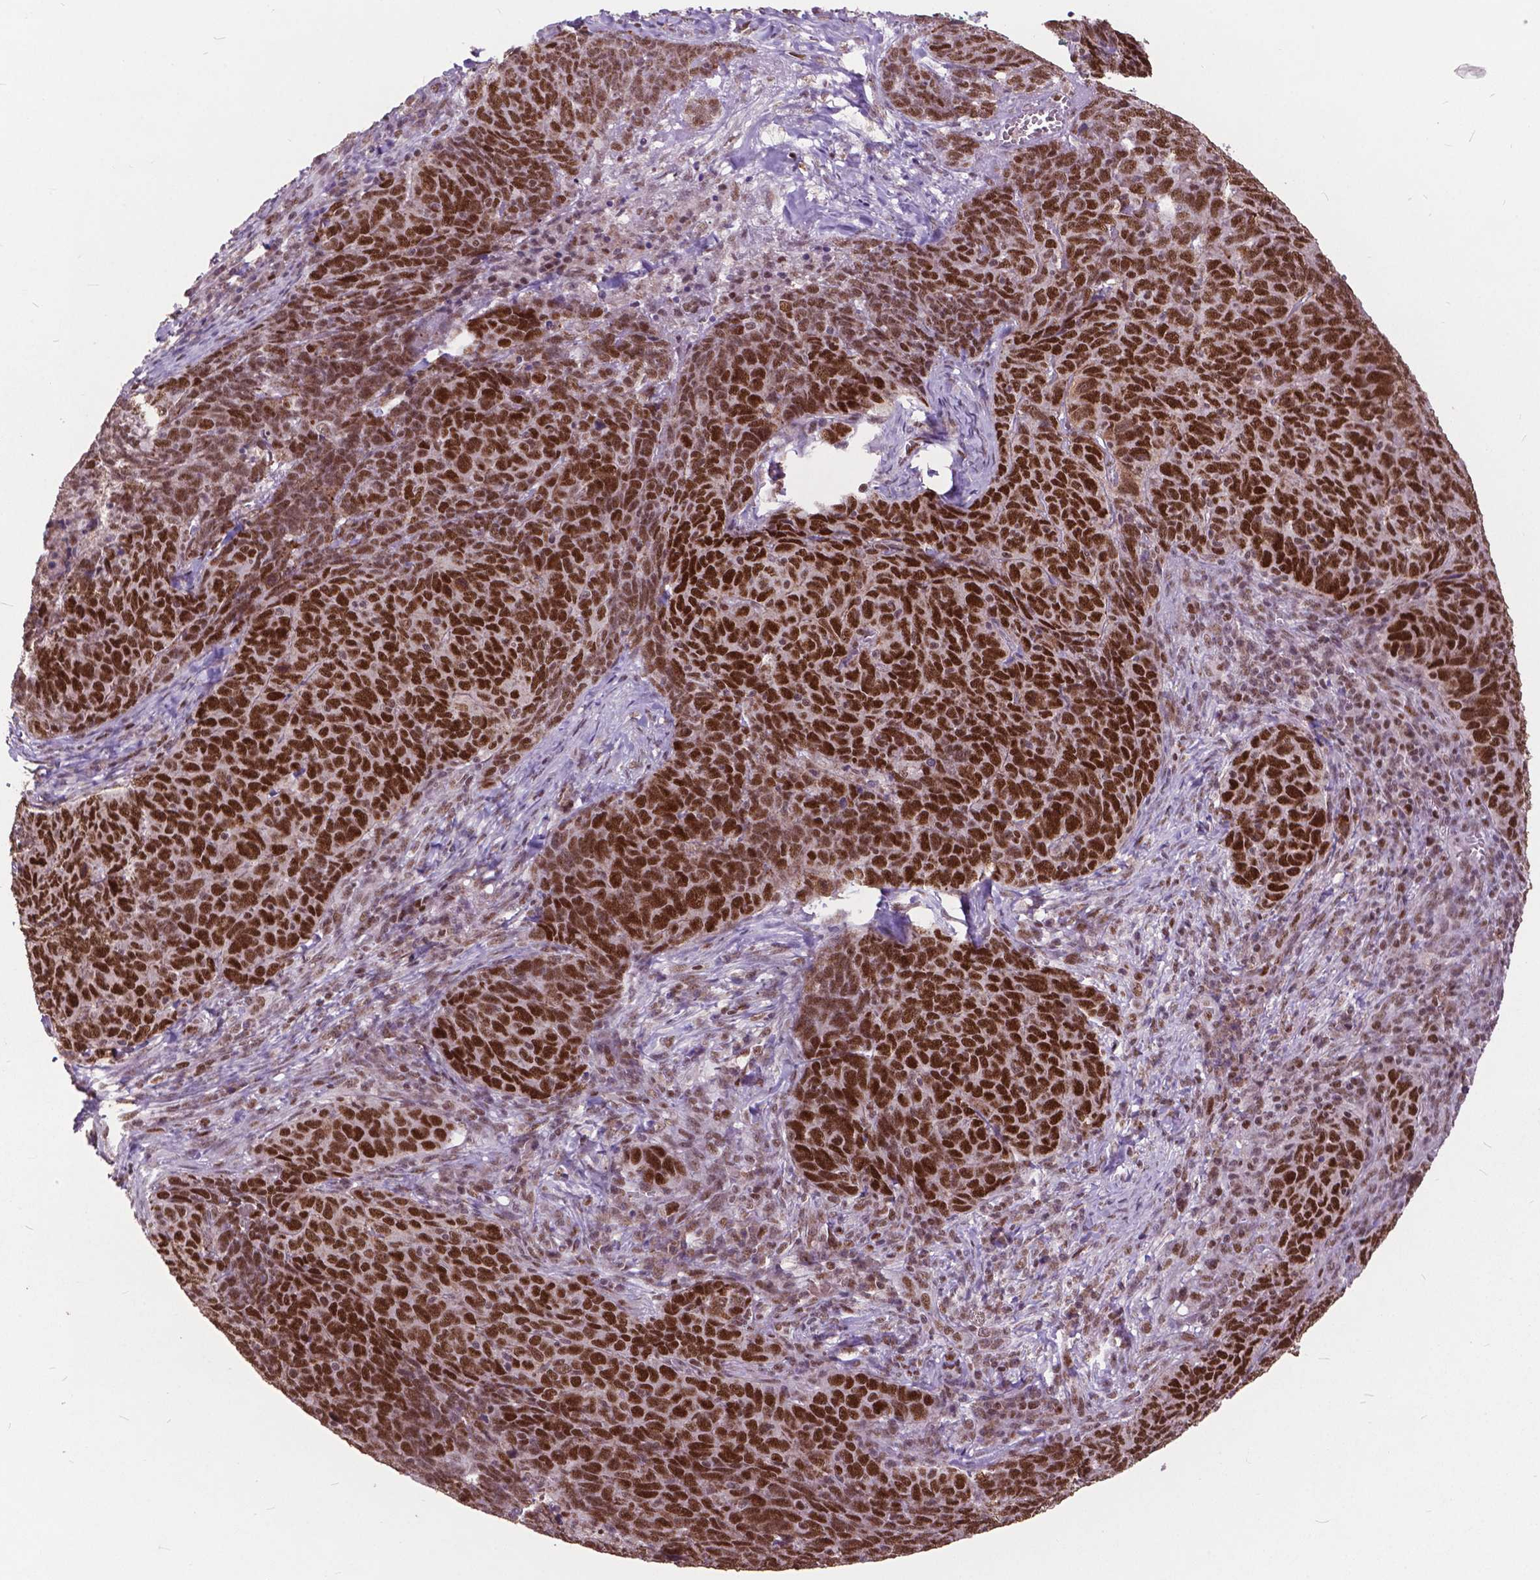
{"staining": {"intensity": "strong", "quantity": ">75%", "location": "nuclear"}, "tissue": "skin cancer", "cell_type": "Tumor cells", "image_type": "cancer", "snomed": [{"axis": "morphology", "description": "Squamous cell carcinoma, NOS"}, {"axis": "topography", "description": "Skin"}, {"axis": "topography", "description": "Anal"}], "caption": "This image reveals IHC staining of human skin cancer, with high strong nuclear positivity in about >75% of tumor cells.", "gene": "MSH2", "patient": {"sex": "female", "age": 51}}